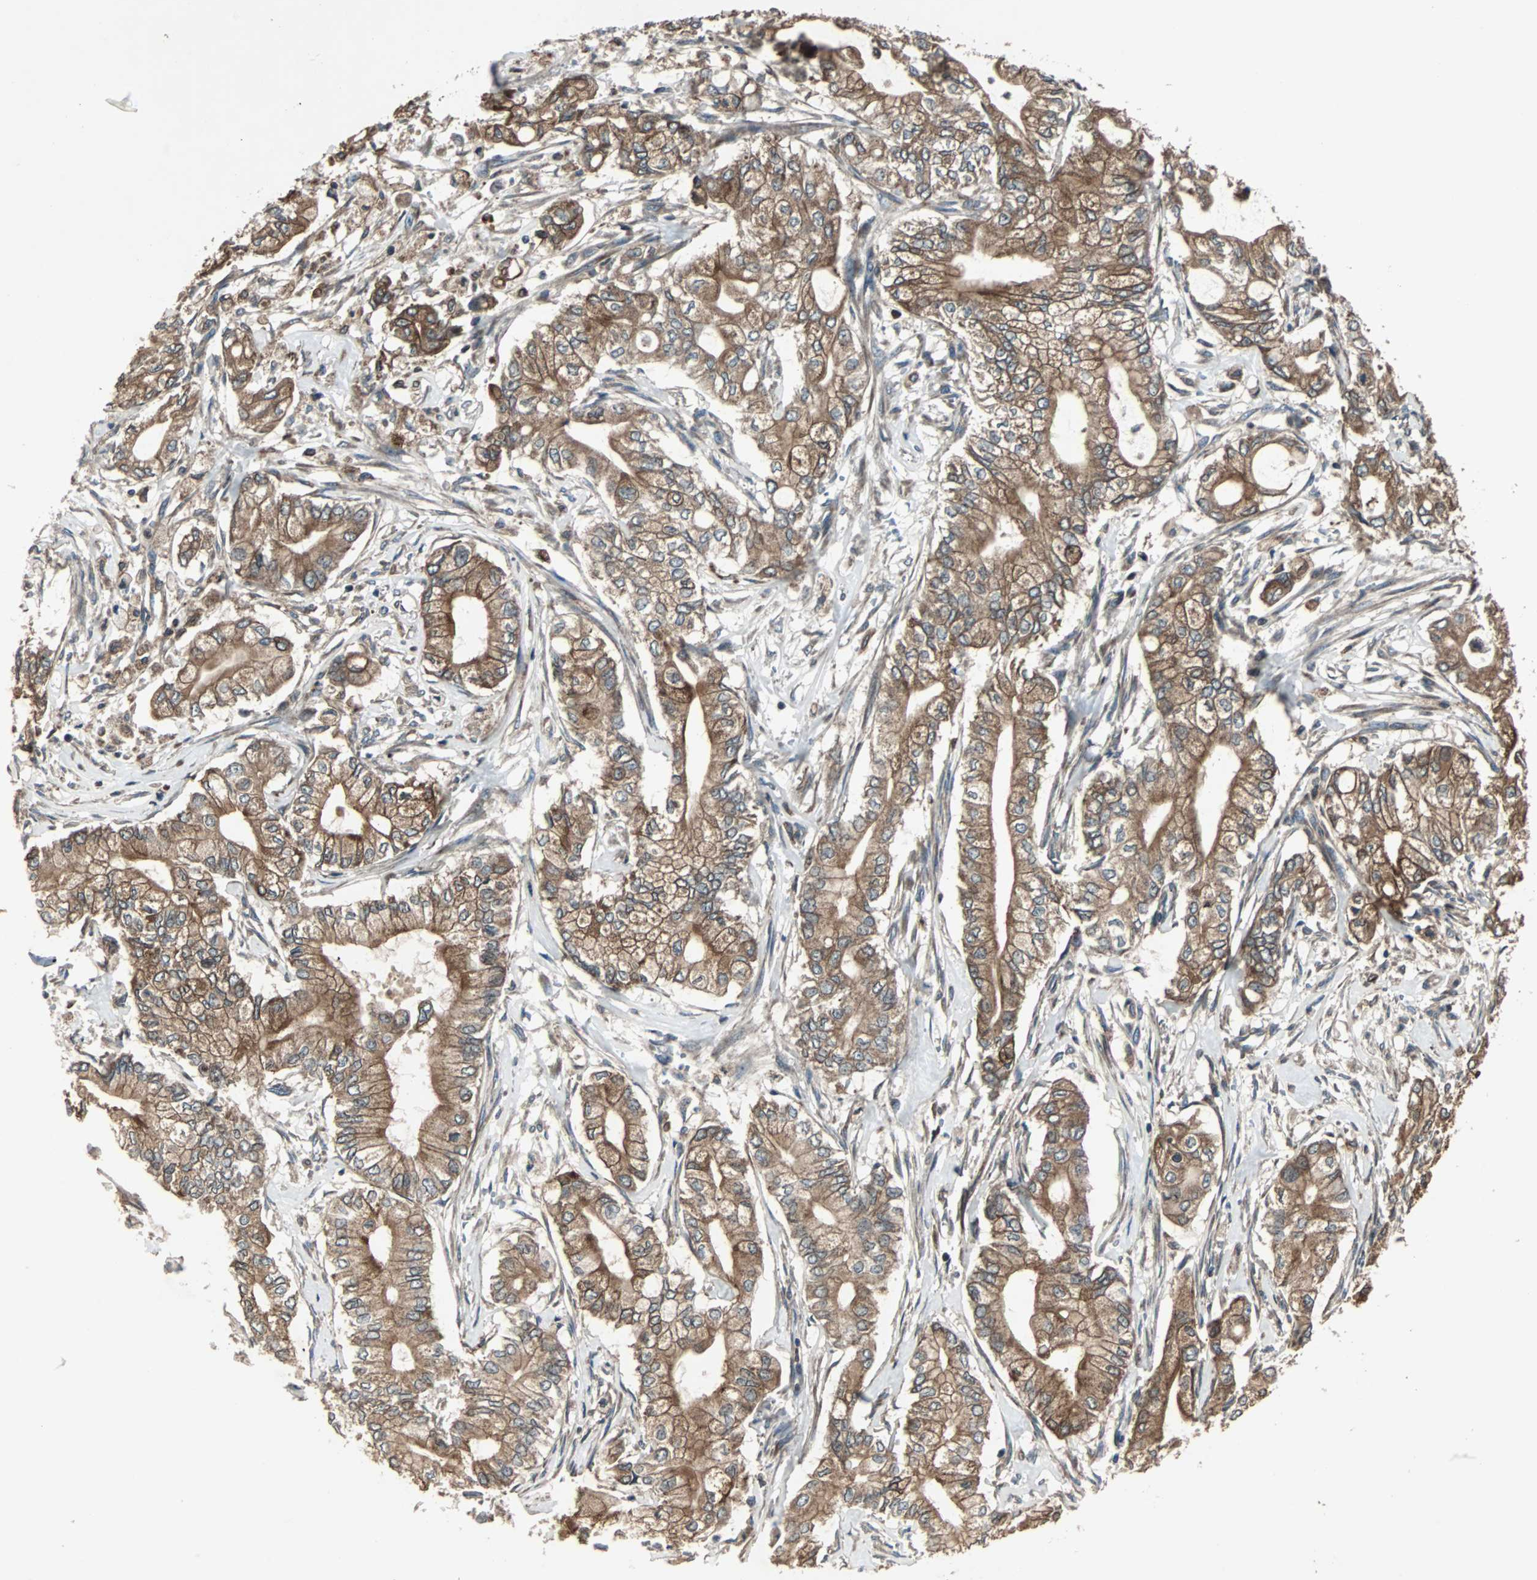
{"staining": {"intensity": "moderate", "quantity": ">75%", "location": "cytoplasmic/membranous"}, "tissue": "pancreatic cancer", "cell_type": "Tumor cells", "image_type": "cancer", "snomed": [{"axis": "morphology", "description": "Adenocarcinoma, NOS"}, {"axis": "topography", "description": "Pancreas"}], "caption": "Human pancreatic cancer (adenocarcinoma) stained with a protein marker demonstrates moderate staining in tumor cells.", "gene": "RAB7A", "patient": {"sex": "male", "age": 70}}